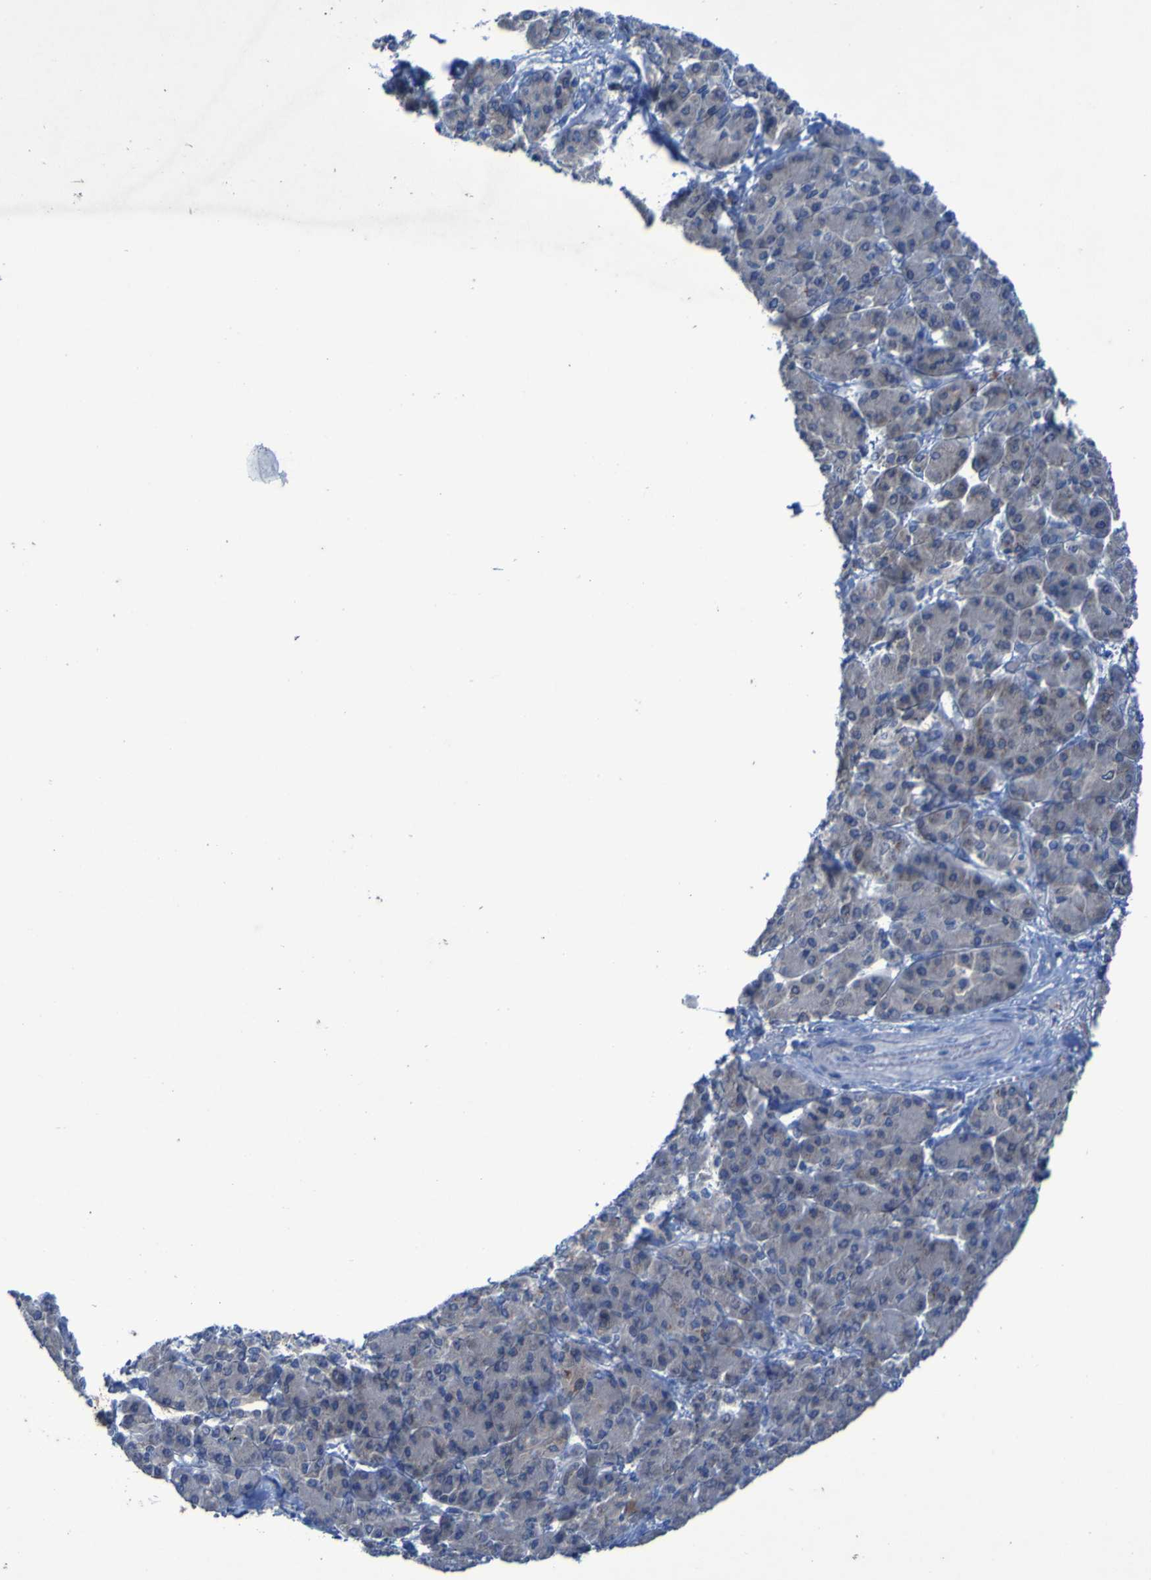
{"staining": {"intensity": "negative", "quantity": "none", "location": "none"}, "tissue": "pancreatic cancer", "cell_type": "Tumor cells", "image_type": "cancer", "snomed": [{"axis": "morphology", "description": "Adenocarcinoma, NOS"}, {"axis": "topography", "description": "Pancreas"}], "caption": "Tumor cells show no significant positivity in pancreatic cancer (adenocarcinoma).", "gene": "SGK2", "patient": {"sex": "female", "age": 70}}